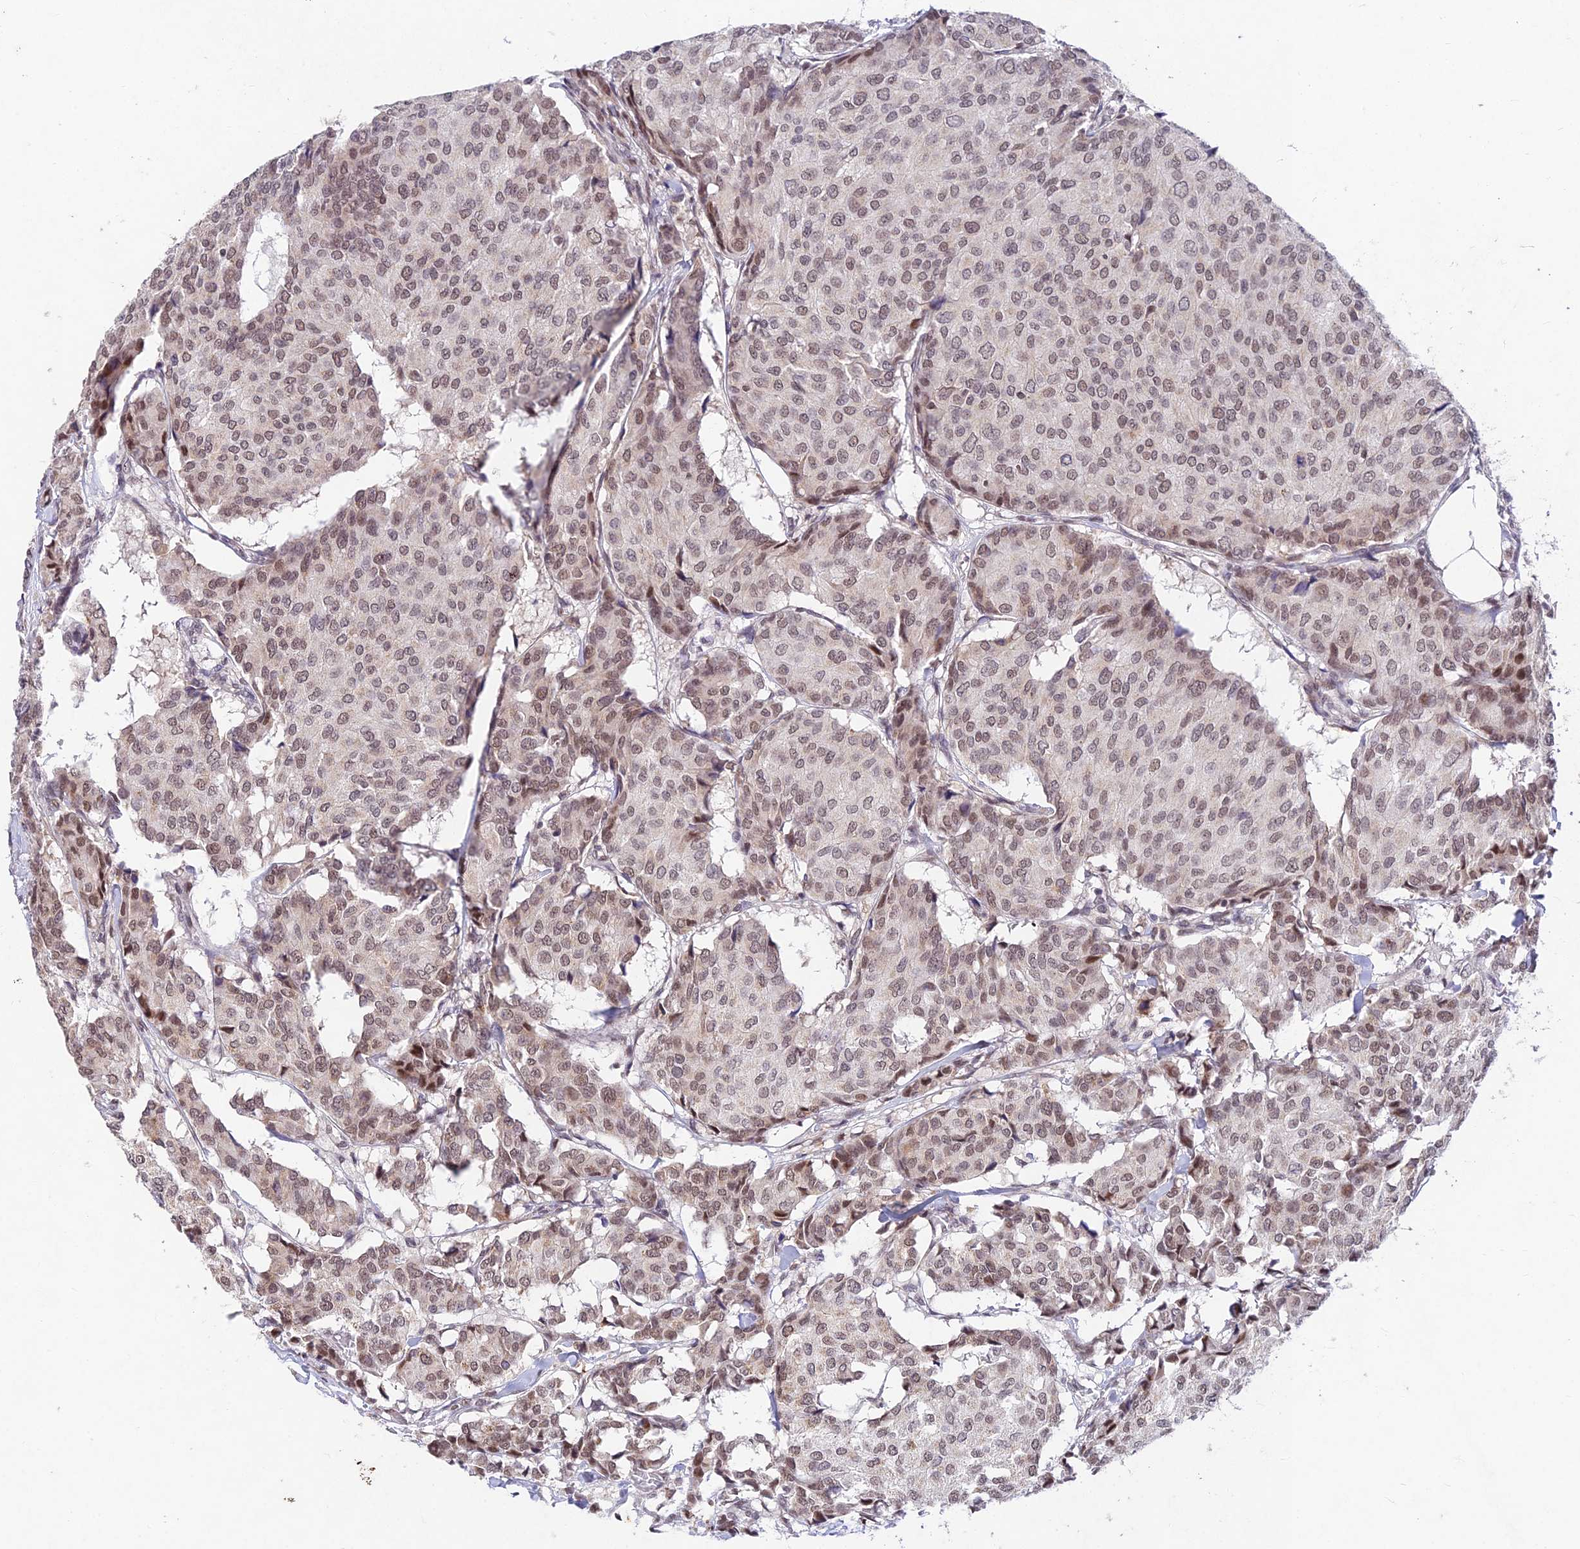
{"staining": {"intensity": "moderate", "quantity": ">75%", "location": "nuclear"}, "tissue": "breast cancer", "cell_type": "Tumor cells", "image_type": "cancer", "snomed": [{"axis": "morphology", "description": "Duct carcinoma"}, {"axis": "topography", "description": "Breast"}], "caption": "DAB (3,3'-diaminobenzidine) immunohistochemical staining of human breast cancer displays moderate nuclear protein expression in about >75% of tumor cells.", "gene": "RAVER1", "patient": {"sex": "female", "age": 75}}